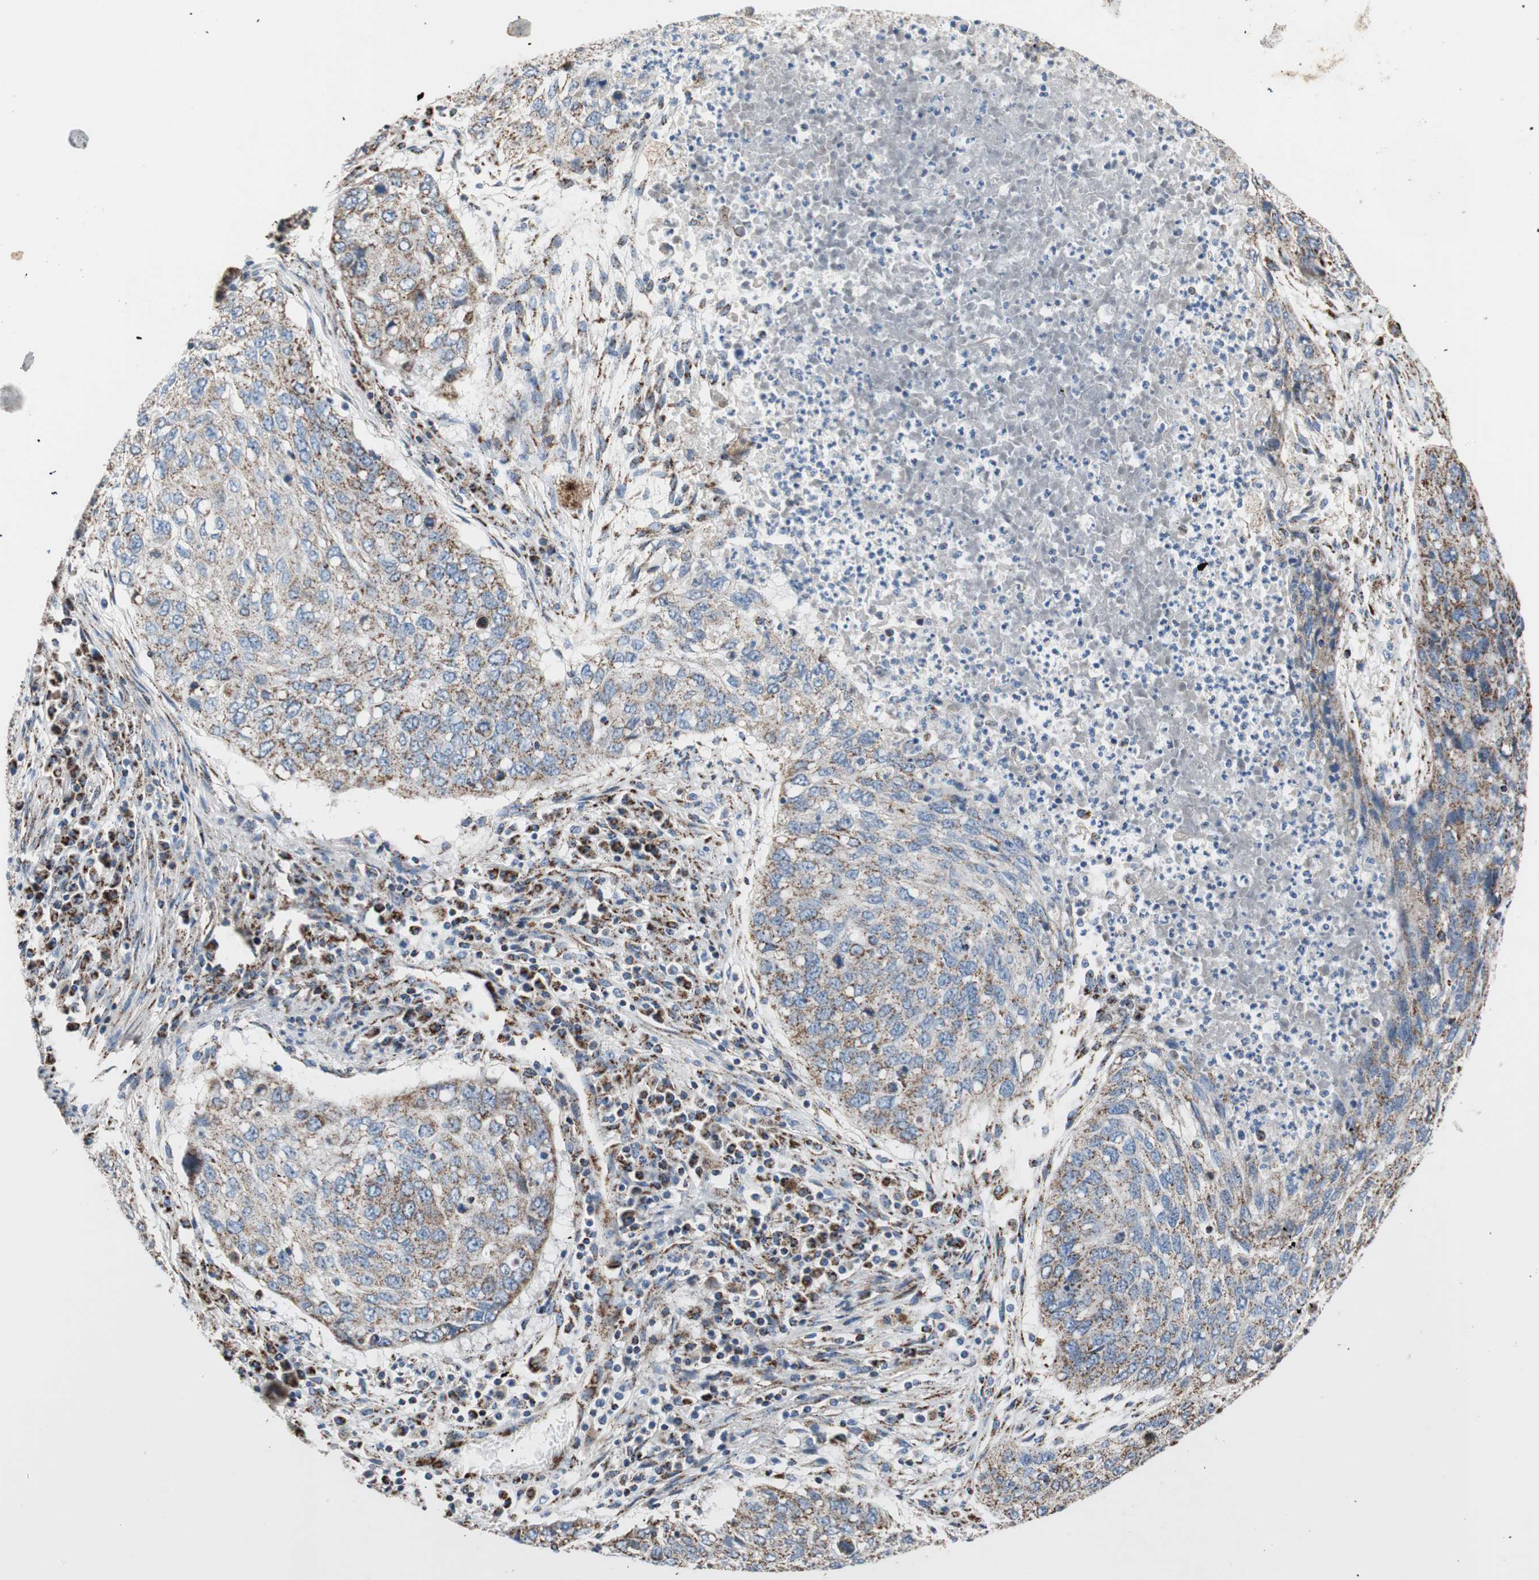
{"staining": {"intensity": "moderate", "quantity": "<25%", "location": "cytoplasmic/membranous"}, "tissue": "lung cancer", "cell_type": "Tumor cells", "image_type": "cancer", "snomed": [{"axis": "morphology", "description": "Squamous cell carcinoma, NOS"}, {"axis": "topography", "description": "Lung"}], "caption": "This micrograph demonstrates immunohistochemistry staining of lung squamous cell carcinoma, with low moderate cytoplasmic/membranous staining in about <25% of tumor cells.", "gene": "PCSK4", "patient": {"sex": "female", "age": 63}}